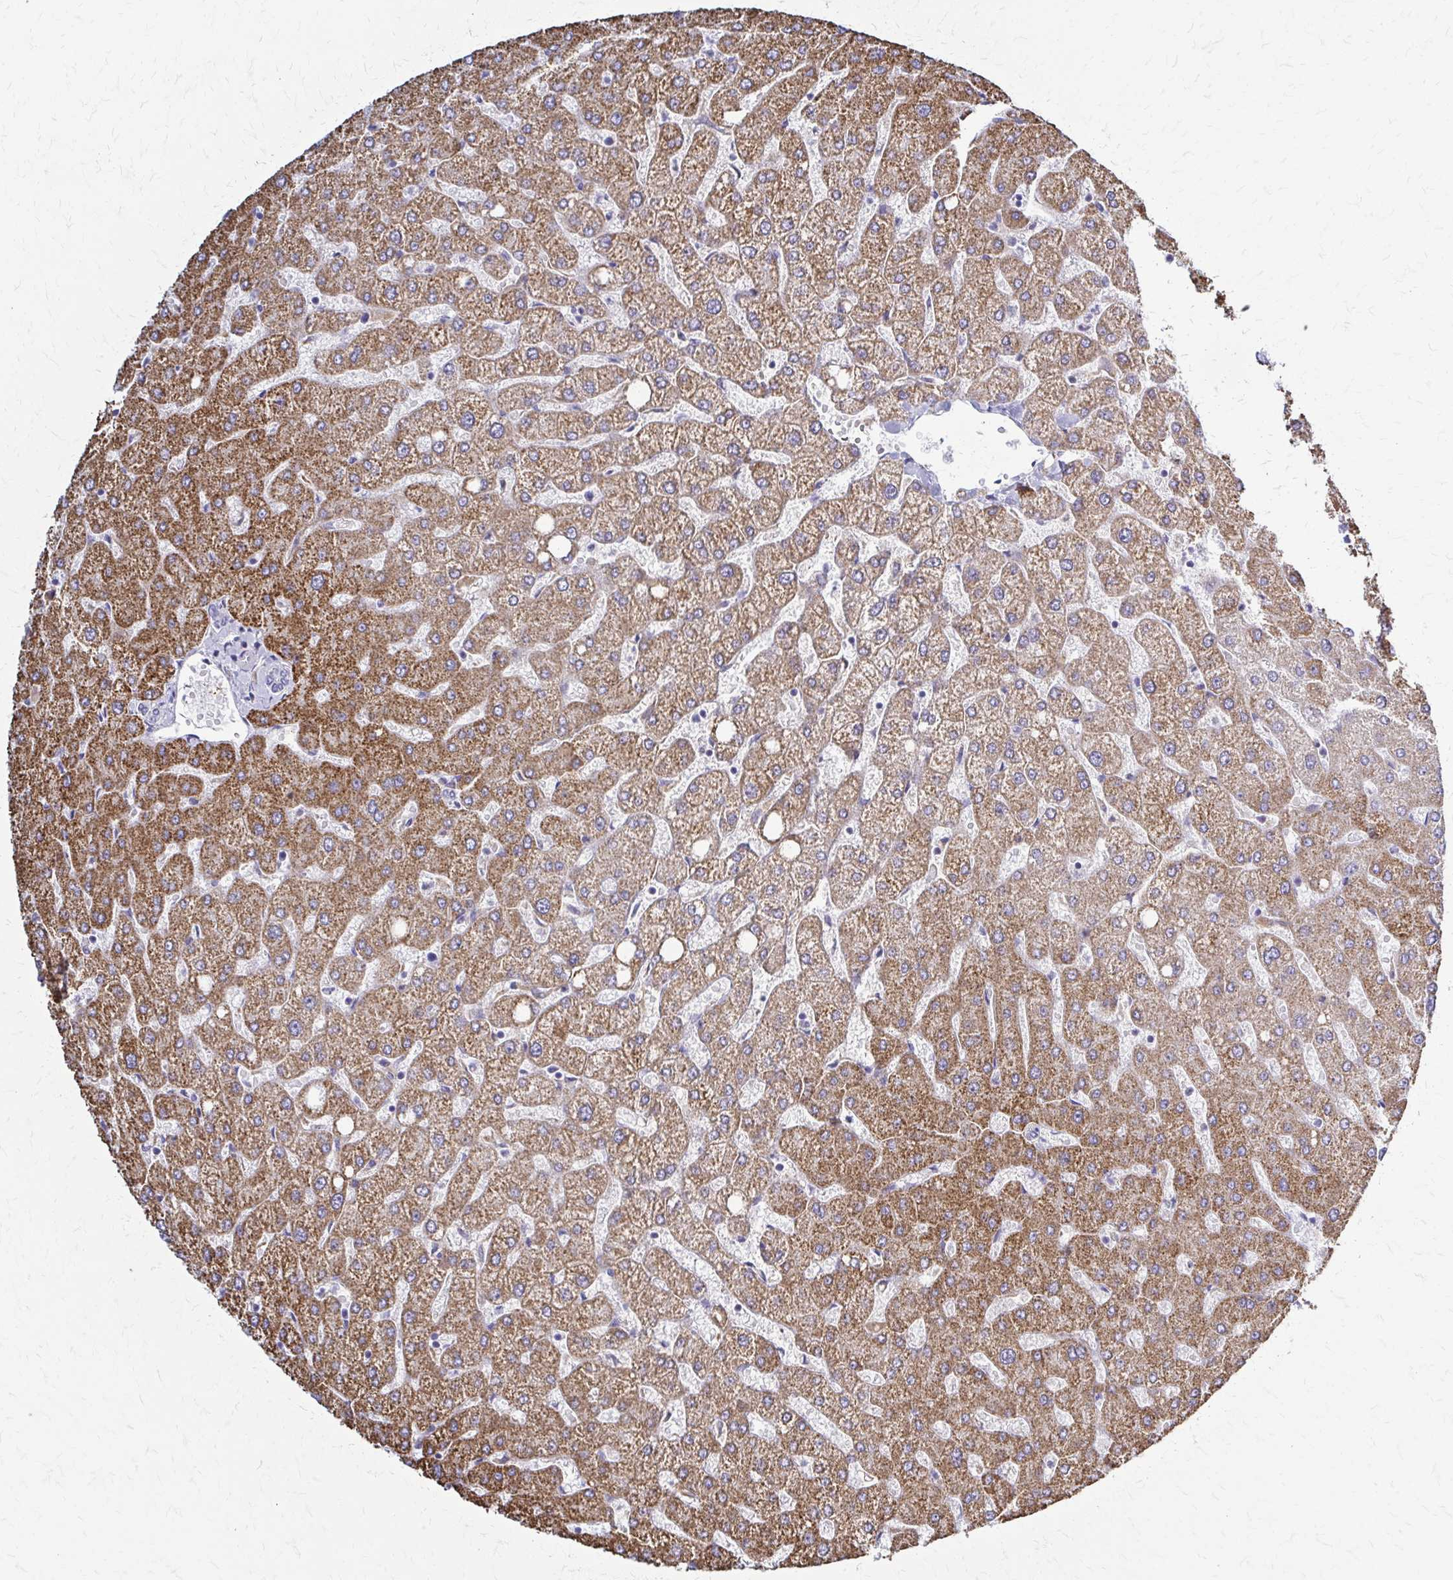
{"staining": {"intensity": "negative", "quantity": "none", "location": "none"}, "tissue": "liver", "cell_type": "Cholangiocytes", "image_type": "normal", "snomed": [{"axis": "morphology", "description": "Normal tissue, NOS"}, {"axis": "topography", "description": "Liver"}], "caption": "An IHC image of normal liver is shown. There is no staining in cholangiocytes of liver. (DAB immunohistochemistry (IHC), high magnification).", "gene": "RHOBTB2", "patient": {"sex": "female", "age": 54}}